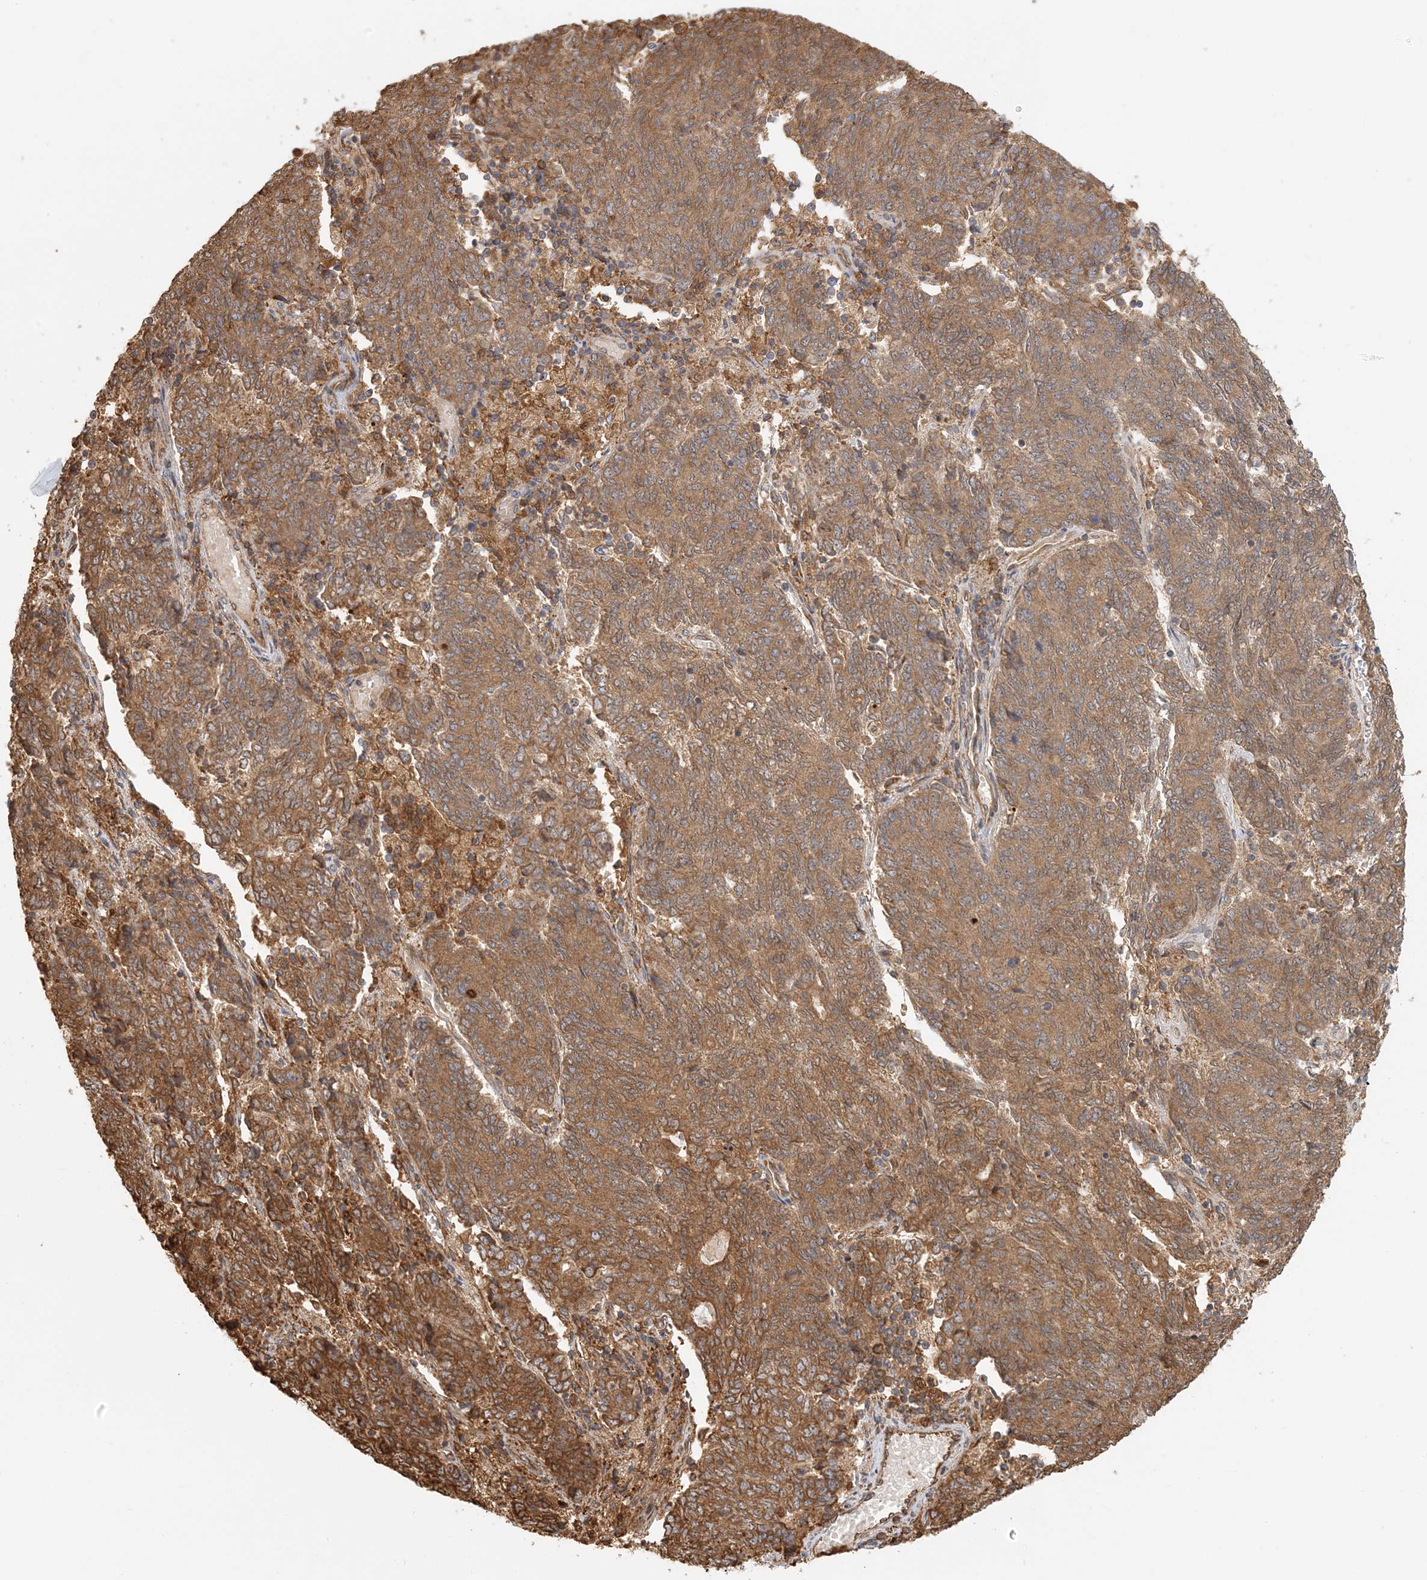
{"staining": {"intensity": "moderate", "quantity": ">75%", "location": "cytoplasmic/membranous"}, "tissue": "endometrial cancer", "cell_type": "Tumor cells", "image_type": "cancer", "snomed": [{"axis": "morphology", "description": "Adenocarcinoma, NOS"}, {"axis": "topography", "description": "Endometrium"}], "caption": "Approximately >75% of tumor cells in endometrial cancer (adenocarcinoma) exhibit moderate cytoplasmic/membranous protein positivity as visualized by brown immunohistochemical staining.", "gene": "HNMT", "patient": {"sex": "female", "age": 80}}